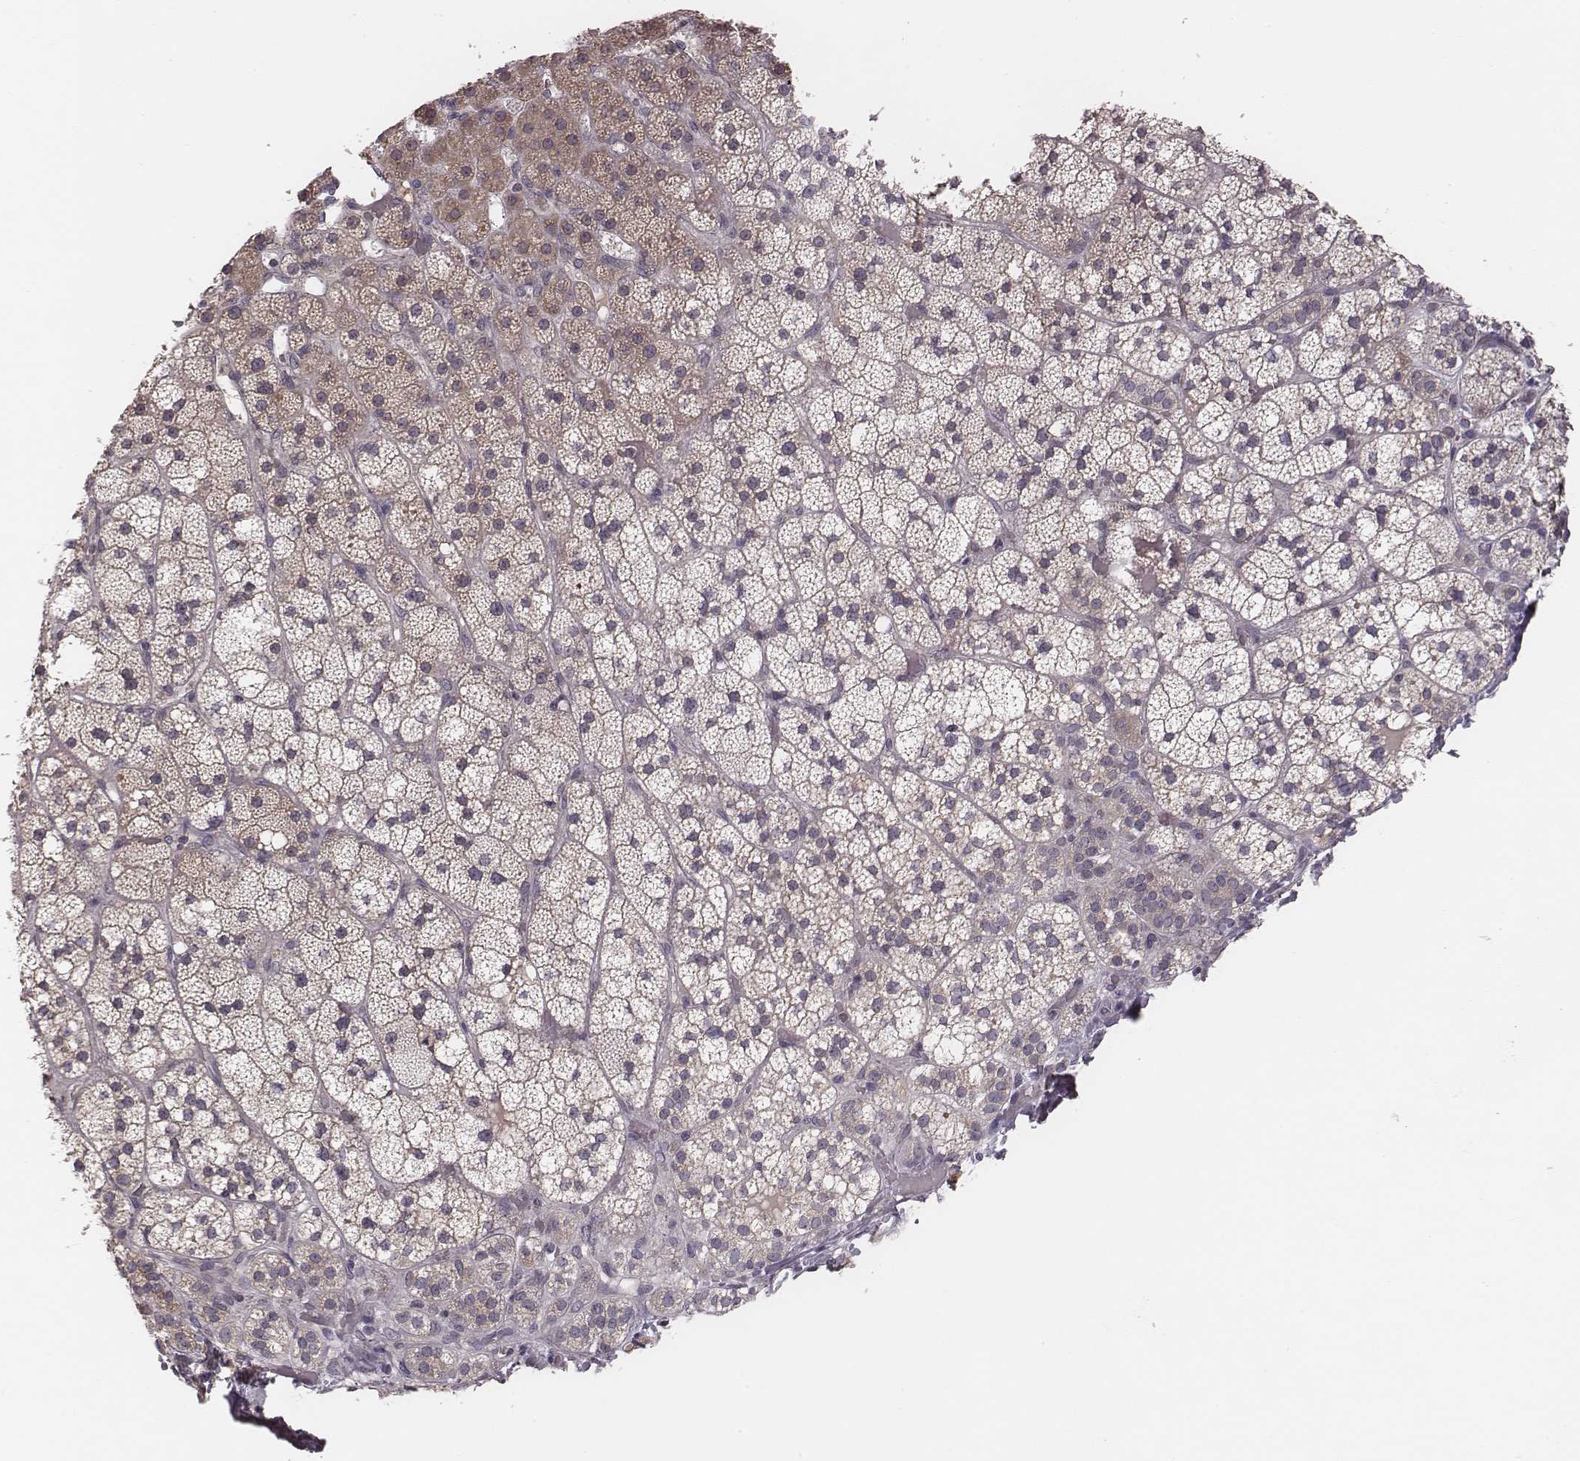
{"staining": {"intensity": "moderate", "quantity": "25%-75%", "location": "cytoplasmic/membranous"}, "tissue": "adrenal gland", "cell_type": "Glandular cells", "image_type": "normal", "snomed": [{"axis": "morphology", "description": "Normal tissue, NOS"}, {"axis": "topography", "description": "Adrenal gland"}], "caption": "A high-resolution micrograph shows IHC staining of benign adrenal gland, which exhibits moderate cytoplasmic/membranous positivity in approximately 25%-75% of glandular cells.", "gene": "P2RX5", "patient": {"sex": "male", "age": 53}}